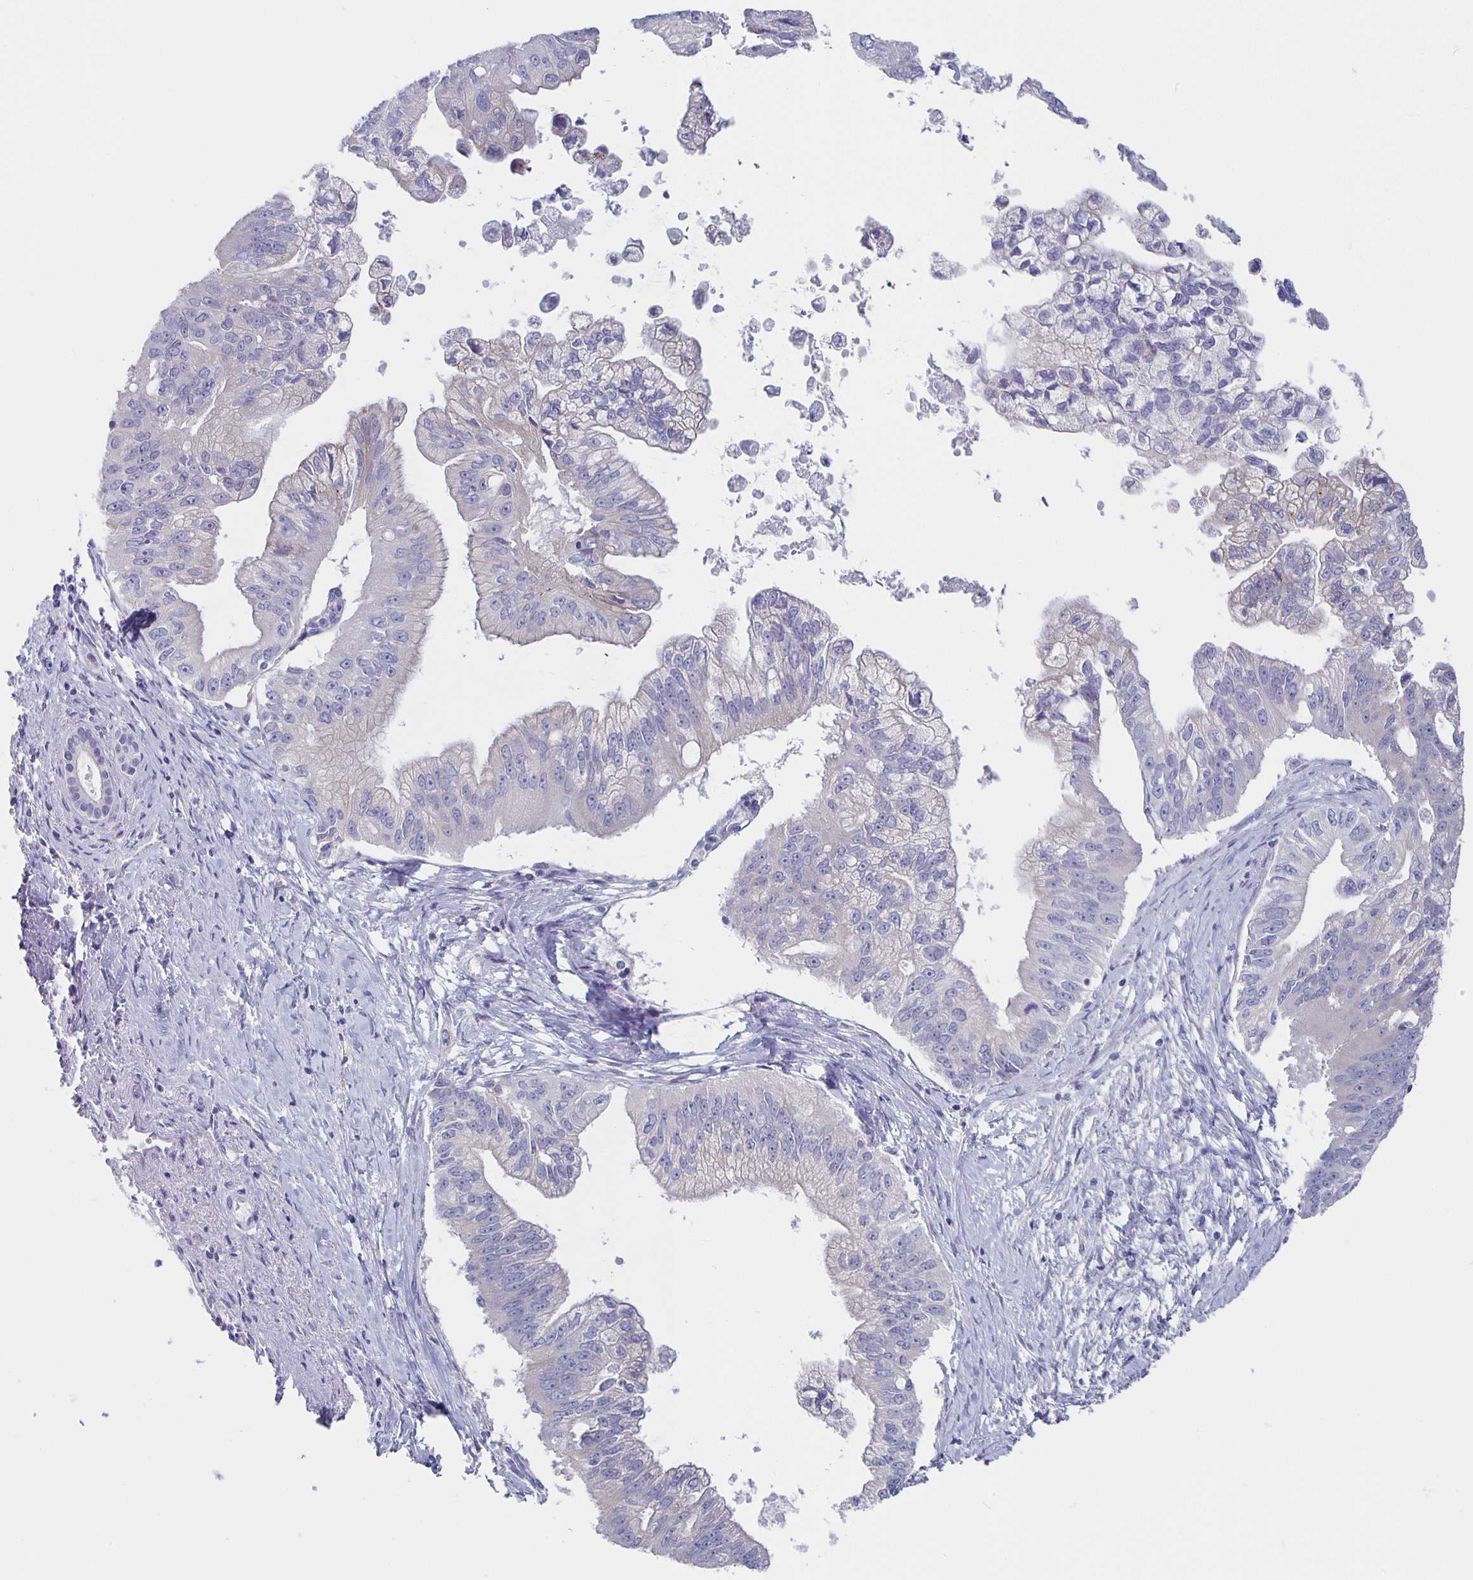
{"staining": {"intensity": "negative", "quantity": "none", "location": "none"}, "tissue": "pancreatic cancer", "cell_type": "Tumor cells", "image_type": "cancer", "snomed": [{"axis": "morphology", "description": "Adenocarcinoma, NOS"}, {"axis": "topography", "description": "Pancreas"}], "caption": "Immunohistochemistry (IHC) of pancreatic cancer (adenocarcinoma) exhibits no expression in tumor cells. (DAB (3,3'-diaminobenzidine) IHC with hematoxylin counter stain).", "gene": "CFAP74", "patient": {"sex": "male", "age": 70}}